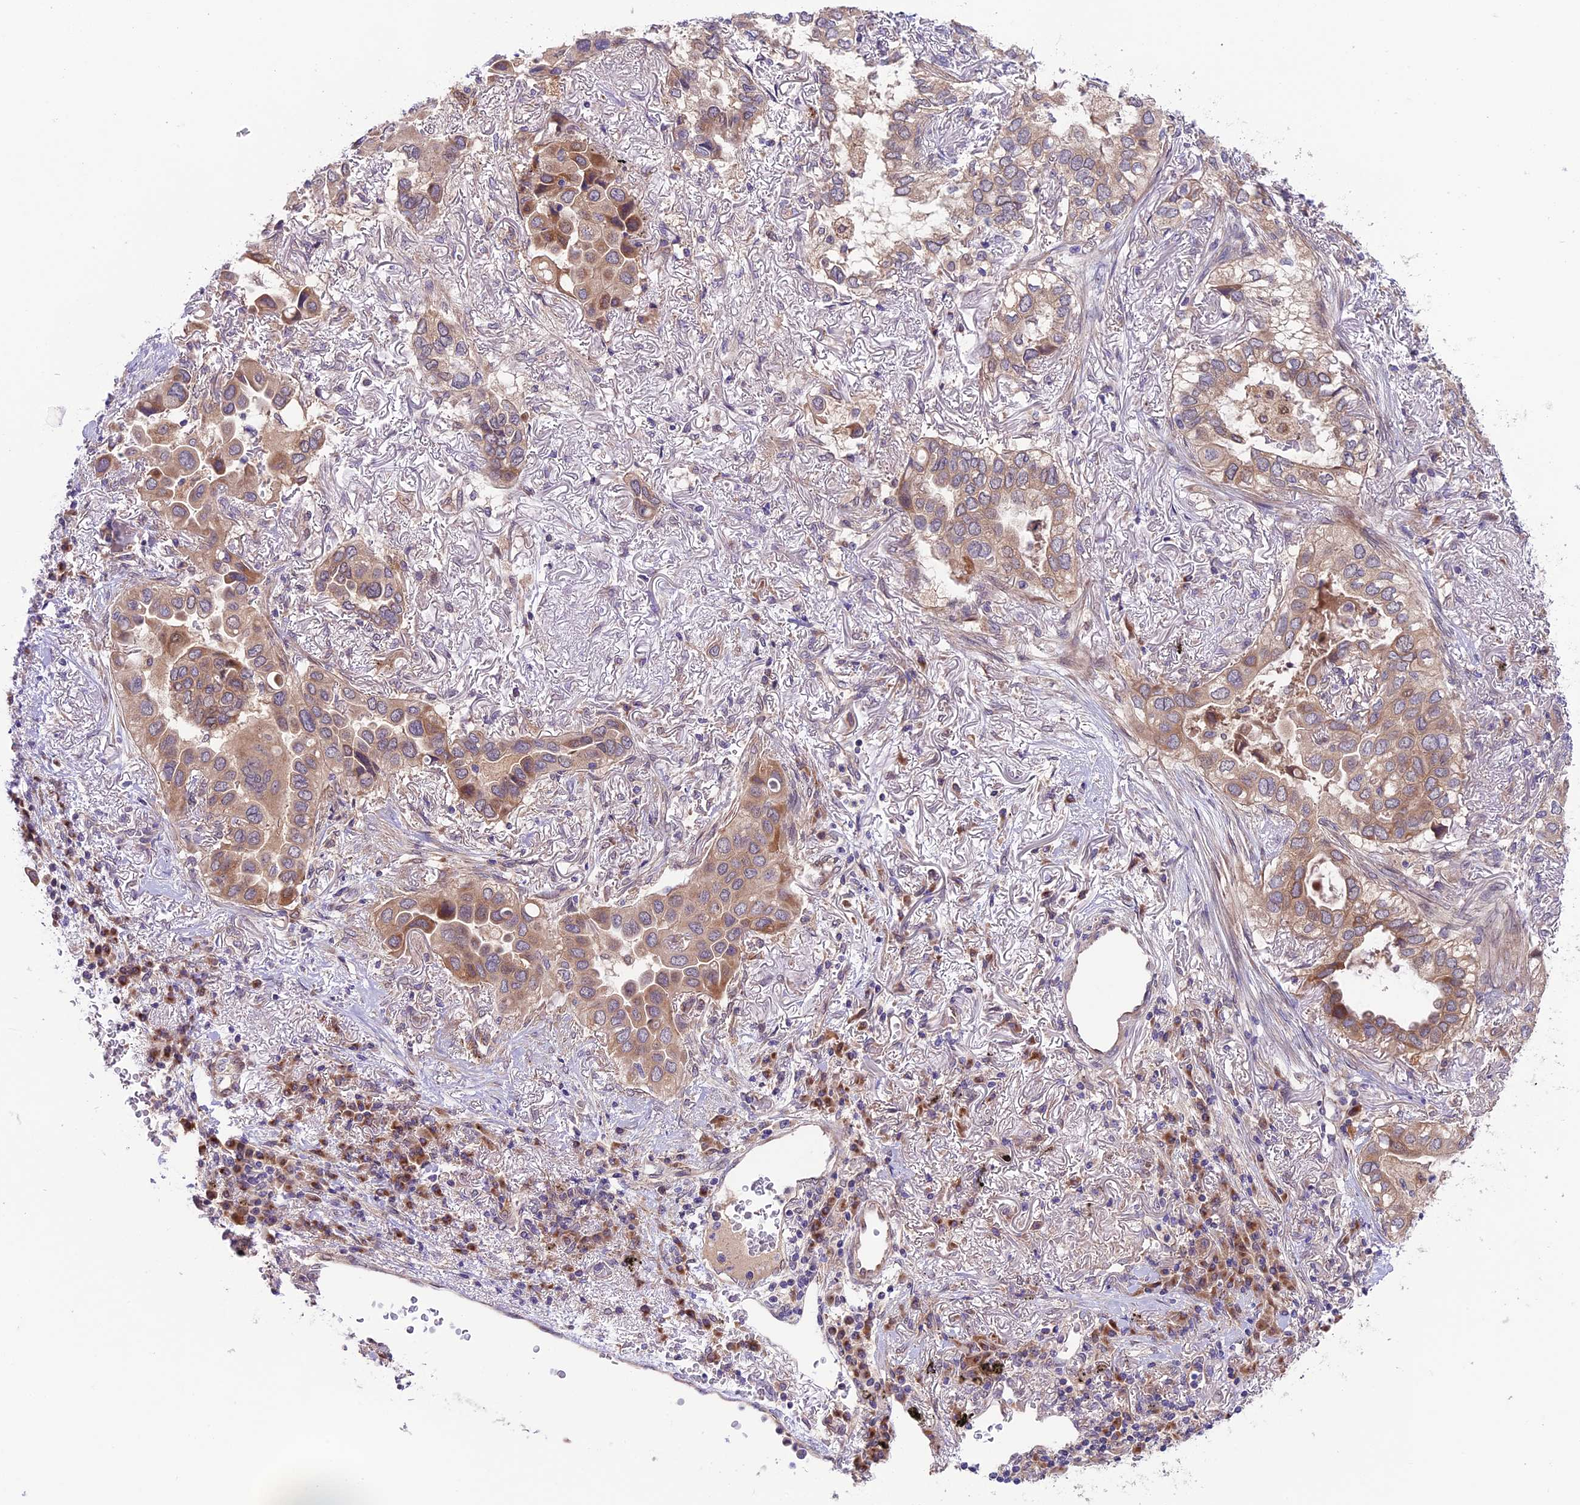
{"staining": {"intensity": "moderate", "quantity": "25%-75%", "location": "cytoplasmic/membranous"}, "tissue": "lung cancer", "cell_type": "Tumor cells", "image_type": "cancer", "snomed": [{"axis": "morphology", "description": "Adenocarcinoma, NOS"}, {"axis": "topography", "description": "Lung"}], "caption": "Immunohistochemistry (IHC) (DAB) staining of adenocarcinoma (lung) demonstrates moderate cytoplasmic/membranous protein staining in approximately 25%-75% of tumor cells. (DAB (3,3'-diaminobenzidine) IHC, brown staining for protein, blue staining for nuclei).", "gene": "COG8", "patient": {"sex": "female", "age": 76}}